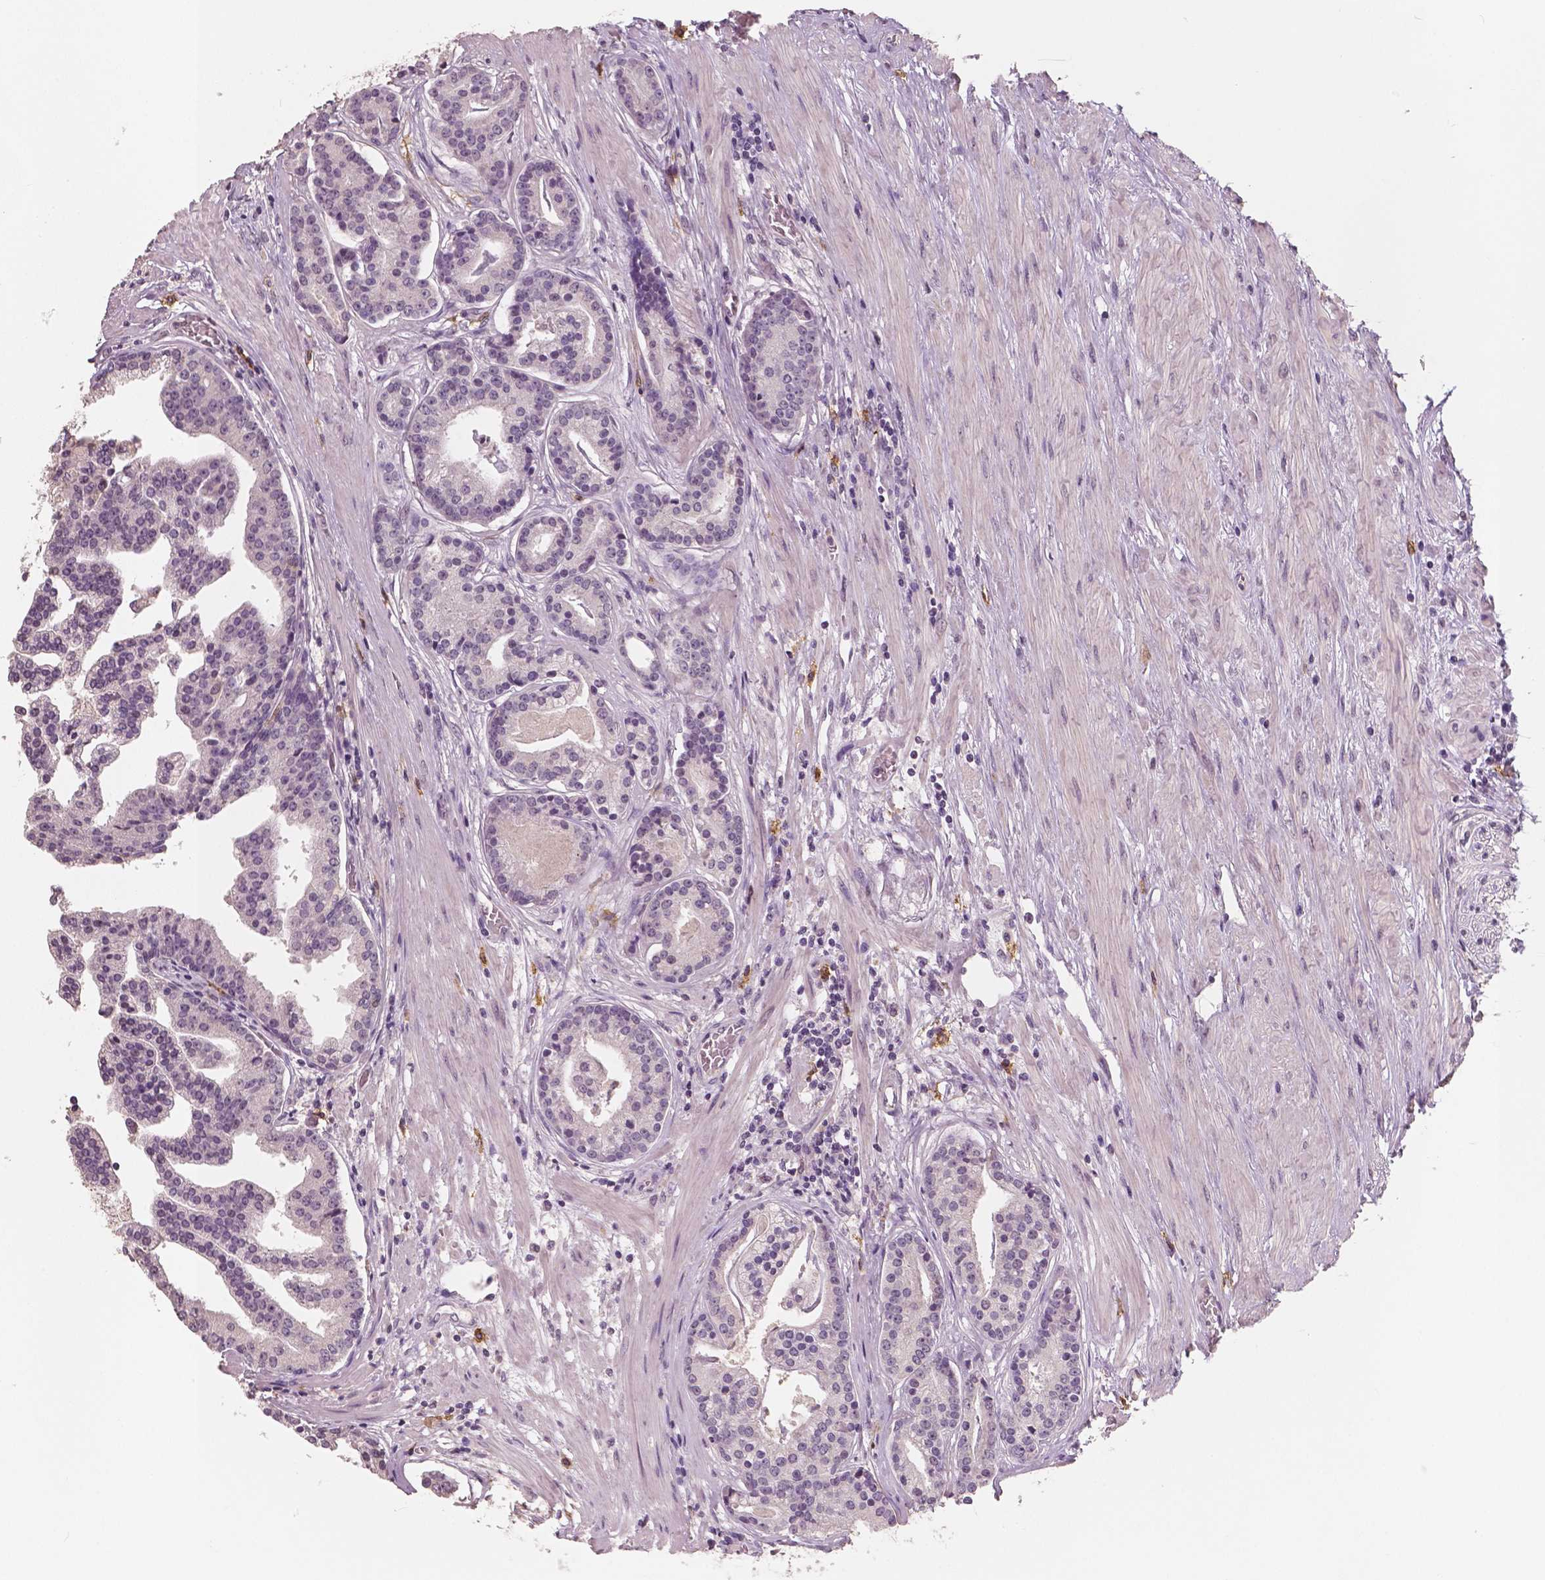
{"staining": {"intensity": "negative", "quantity": "none", "location": "none"}, "tissue": "prostate cancer", "cell_type": "Tumor cells", "image_type": "cancer", "snomed": [{"axis": "morphology", "description": "Adenocarcinoma, NOS"}, {"axis": "topography", "description": "Prostate and seminal vesicle, NOS"}, {"axis": "topography", "description": "Prostate"}], "caption": "This image is of adenocarcinoma (prostate) stained with immunohistochemistry (IHC) to label a protein in brown with the nuclei are counter-stained blue. There is no expression in tumor cells. (Brightfield microscopy of DAB (3,3'-diaminobenzidine) immunohistochemistry (IHC) at high magnification).", "gene": "KIT", "patient": {"sex": "male", "age": 44}}